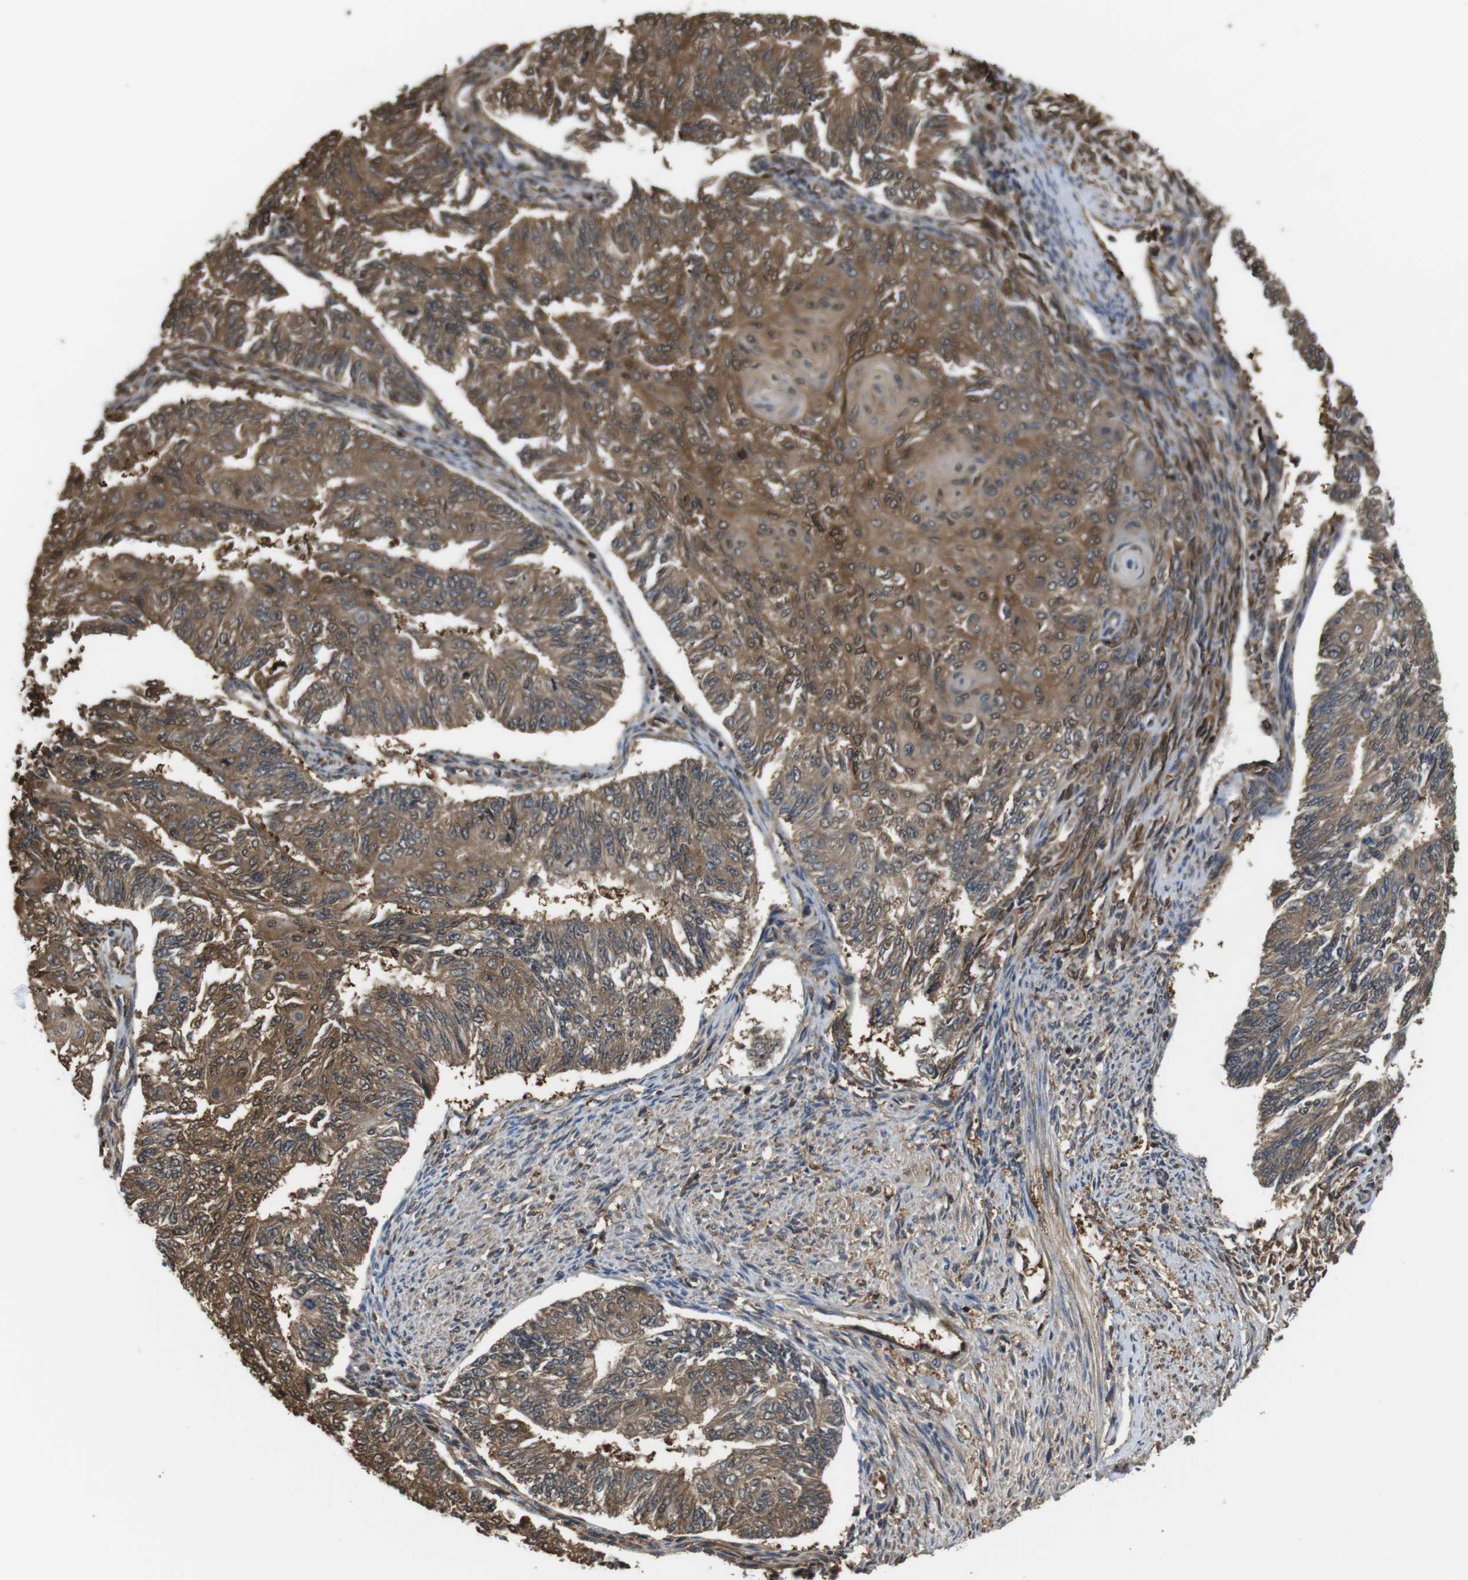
{"staining": {"intensity": "moderate", "quantity": ">75%", "location": "cytoplasmic/membranous,nuclear"}, "tissue": "endometrial cancer", "cell_type": "Tumor cells", "image_type": "cancer", "snomed": [{"axis": "morphology", "description": "Adenocarcinoma, NOS"}, {"axis": "topography", "description": "Endometrium"}], "caption": "An immunohistochemistry (IHC) micrograph of tumor tissue is shown. Protein staining in brown highlights moderate cytoplasmic/membranous and nuclear positivity in endometrial cancer (adenocarcinoma) within tumor cells.", "gene": "LDHA", "patient": {"sex": "female", "age": 32}}